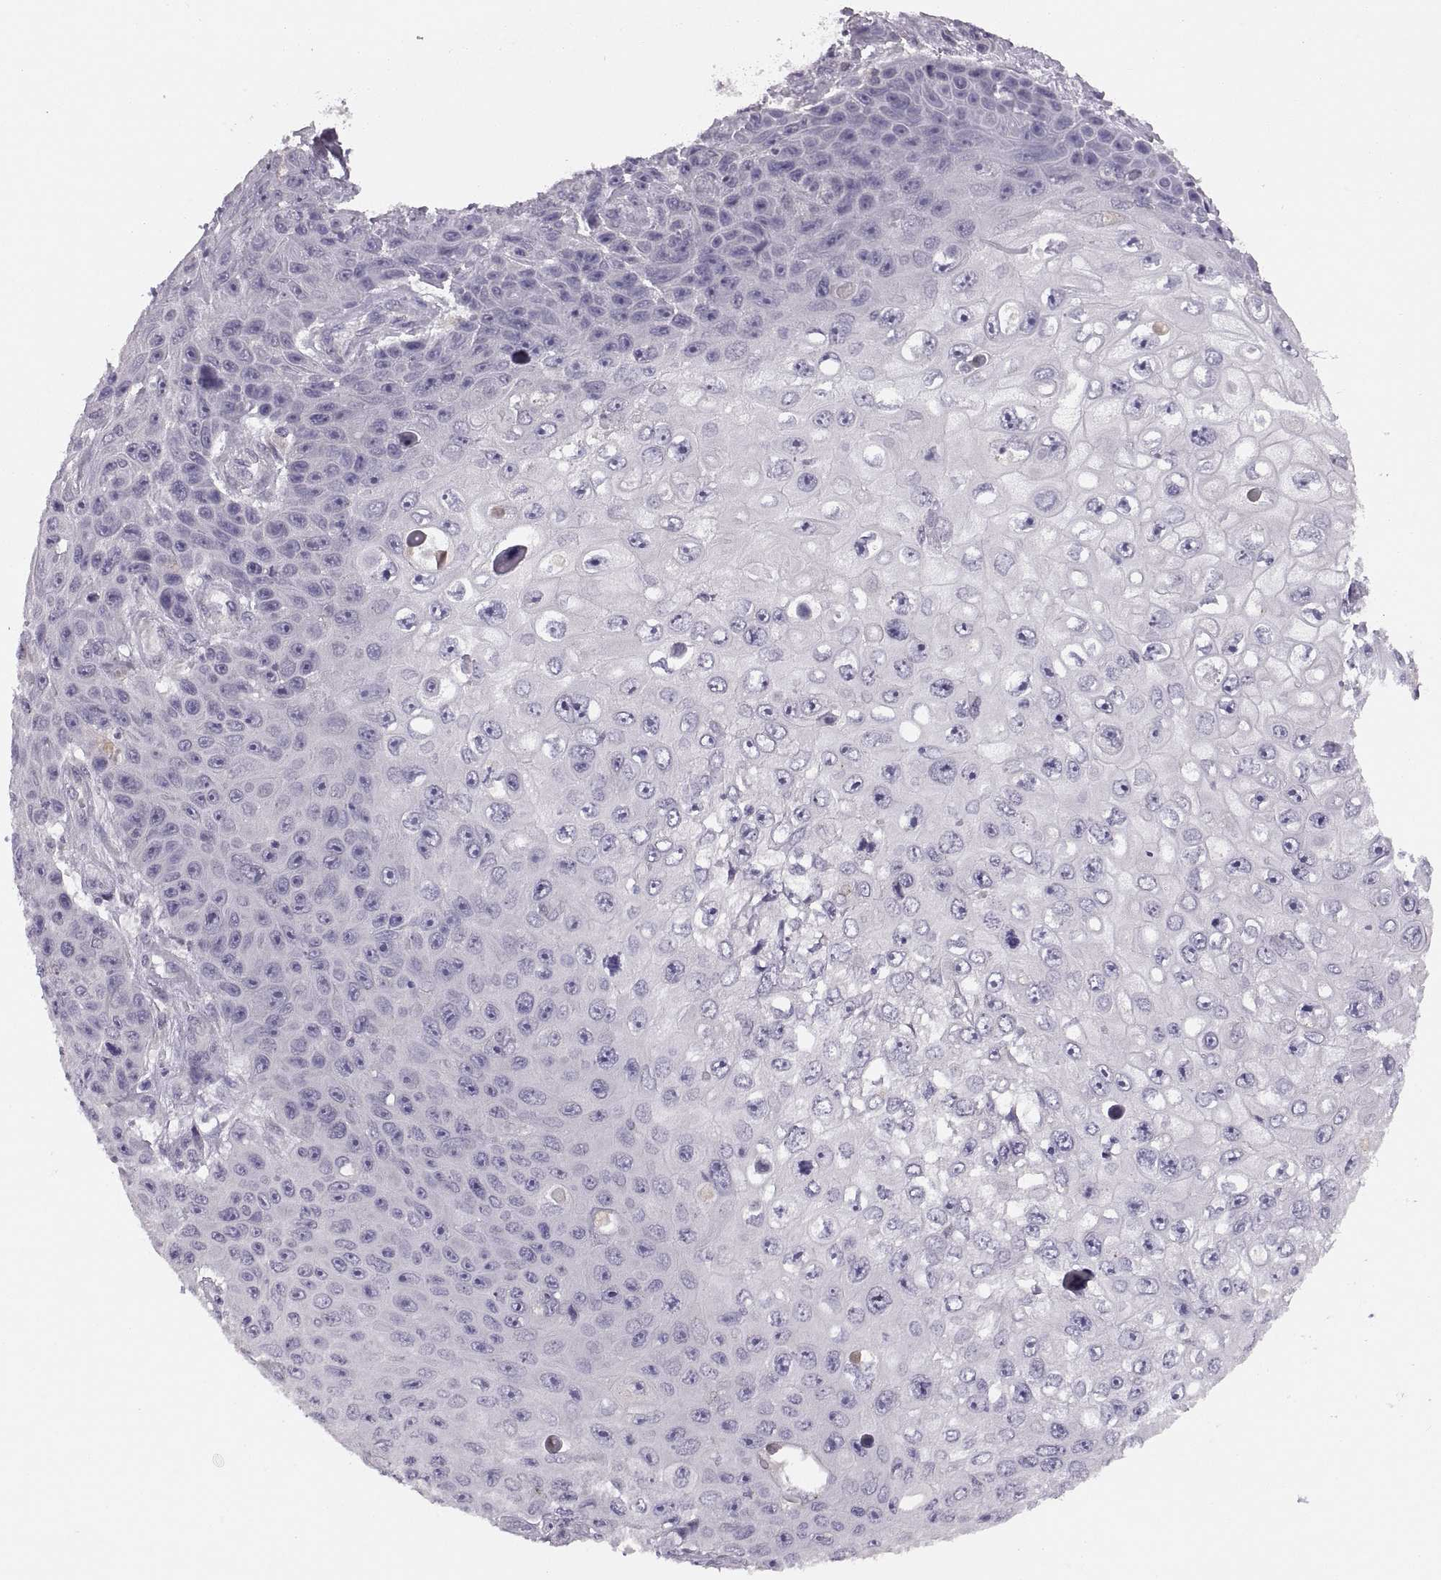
{"staining": {"intensity": "negative", "quantity": "none", "location": "none"}, "tissue": "skin cancer", "cell_type": "Tumor cells", "image_type": "cancer", "snomed": [{"axis": "morphology", "description": "Squamous cell carcinoma, NOS"}, {"axis": "topography", "description": "Skin"}], "caption": "This is a micrograph of immunohistochemistry staining of skin squamous cell carcinoma, which shows no staining in tumor cells.", "gene": "ADH6", "patient": {"sex": "male", "age": 82}}